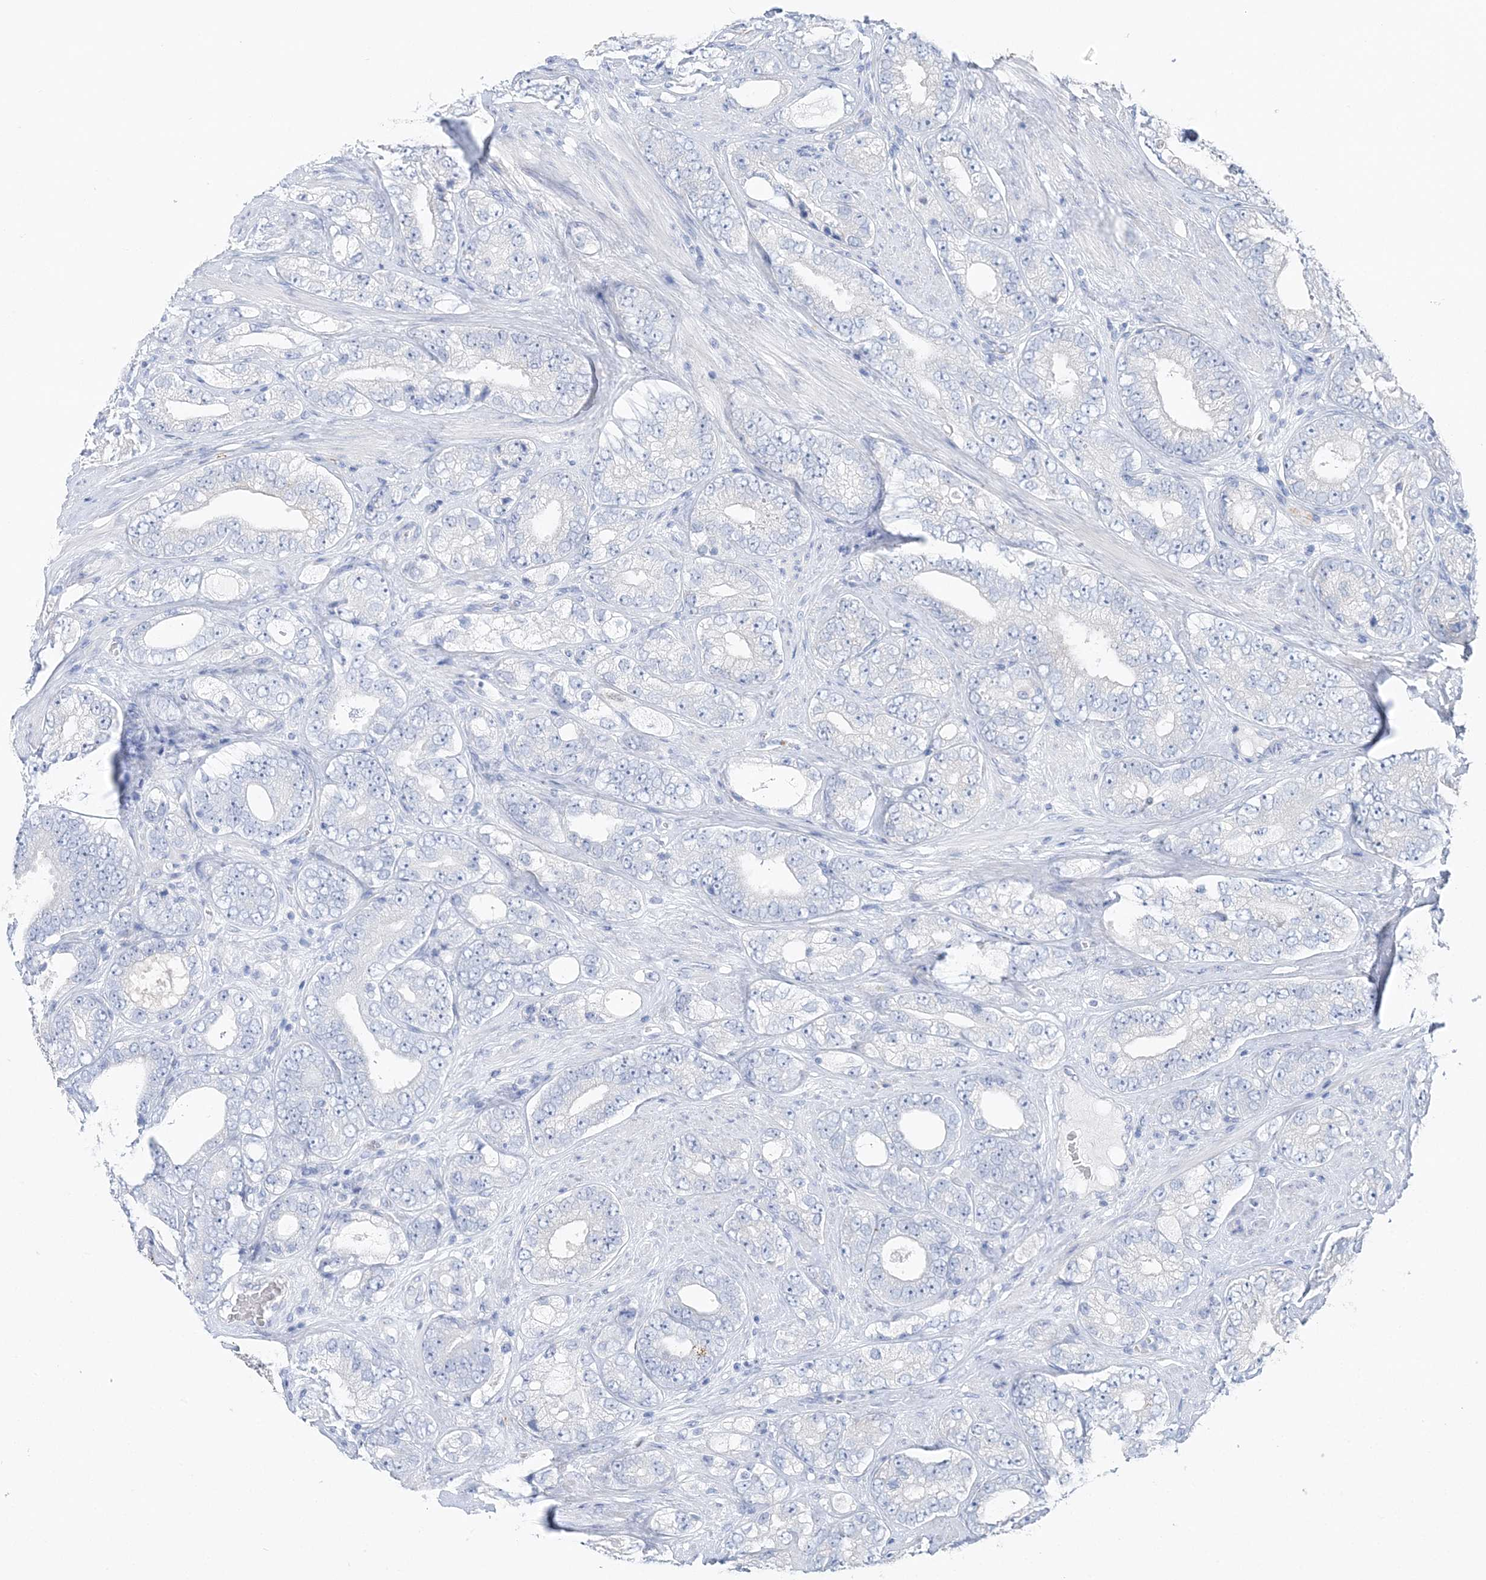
{"staining": {"intensity": "negative", "quantity": "none", "location": "none"}, "tissue": "prostate cancer", "cell_type": "Tumor cells", "image_type": "cancer", "snomed": [{"axis": "morphology", "description": "Adenocarcinoma, High grade"}, {"axis": "topography", "description": "Prostate"}], "caption": "Immunohistochemistry of prostate cancer exhibits no positivity in tumor cells.", "gene": "HMGCS1", "patient": {"sex": "male", "age": 56}}